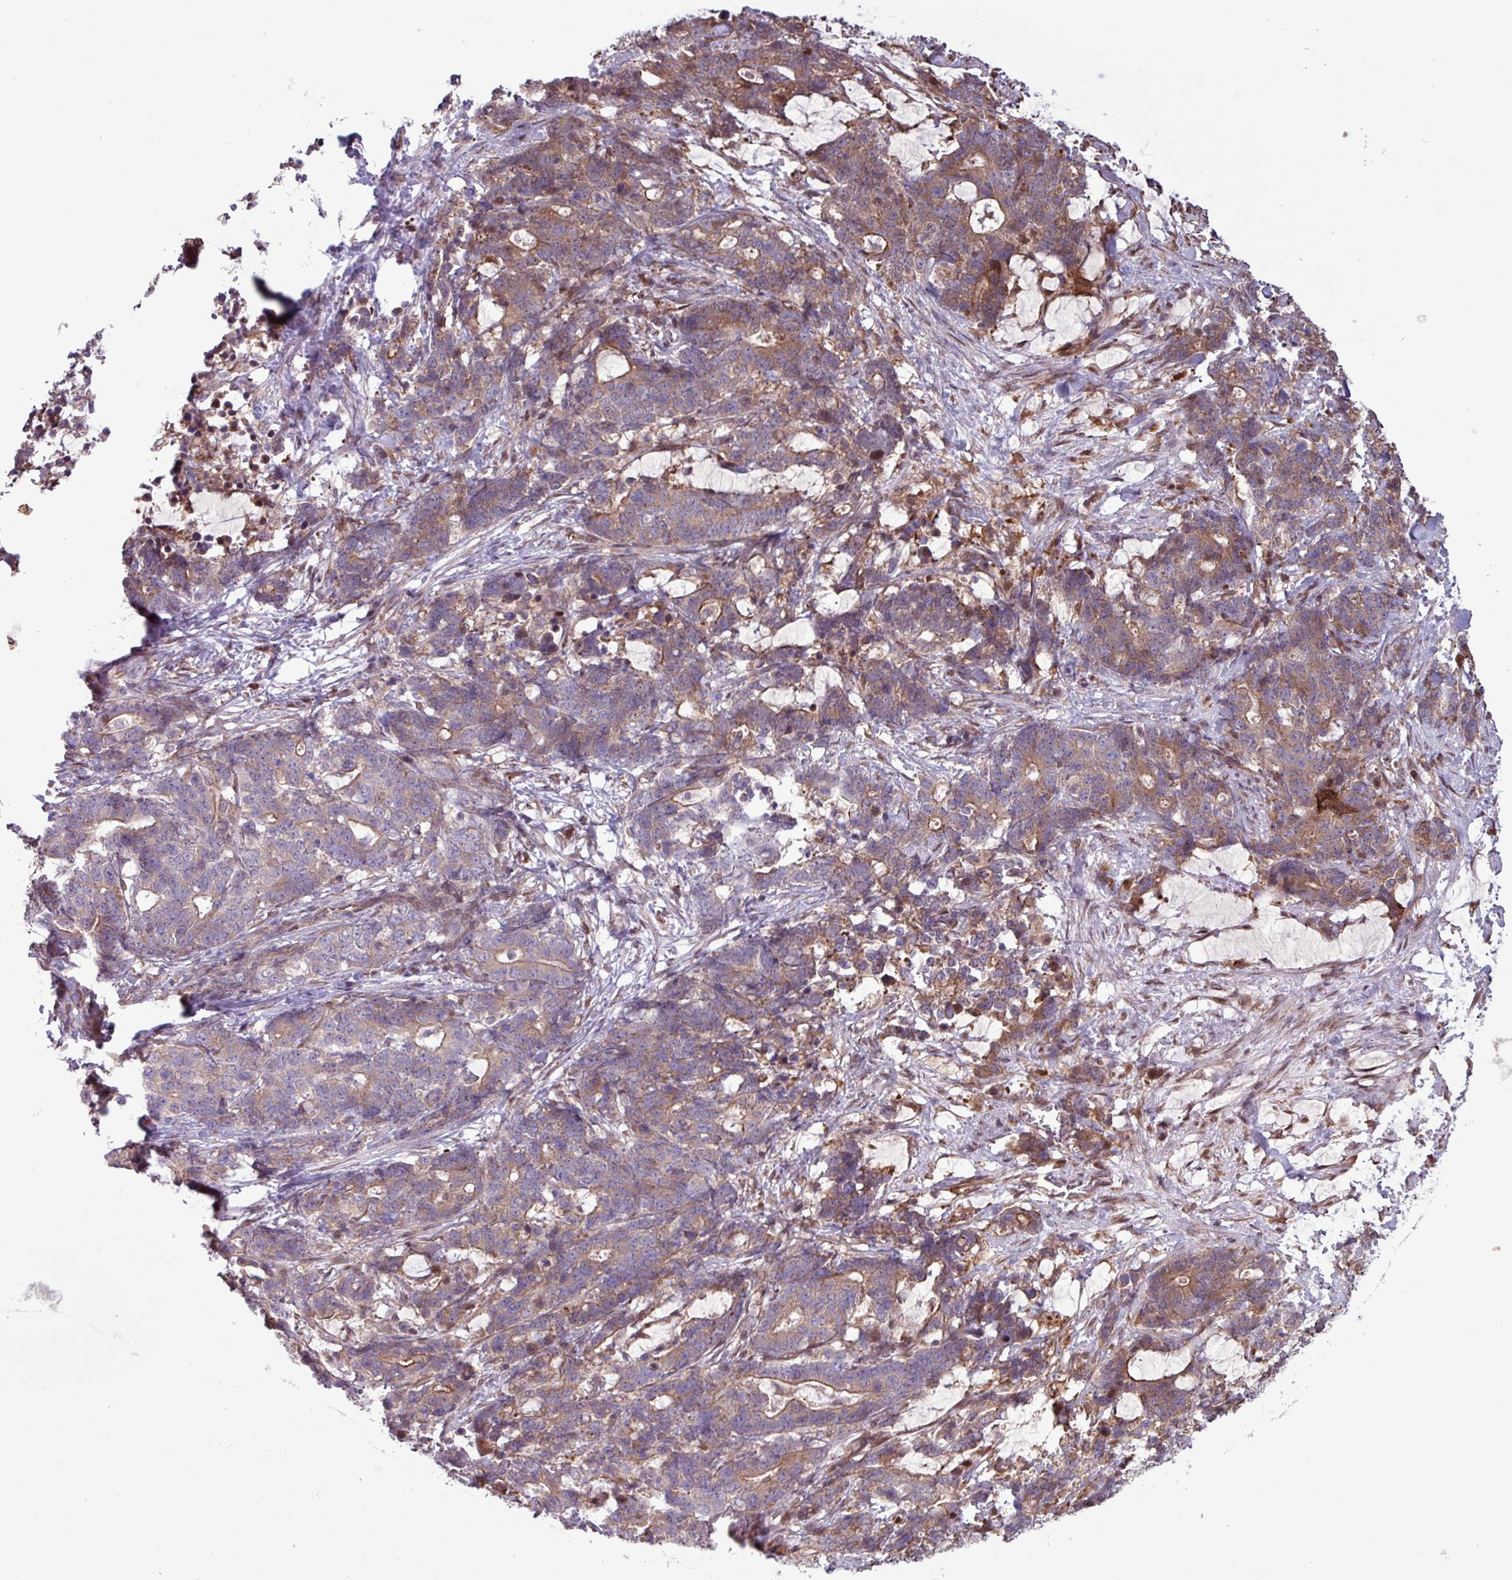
{"staining": {"intensity": "moderate", "quantity": "25%-75%", "location": "cytoplasmic/membranous"}, "tissue": "stomach cancer", "cell_type": "Tumor cells", "image_type": "cancer", "snomed": [{"axis": "morphology", "description": "Normal tissue, NOS"}, {"axis": "morphology", "description": "Adenocarcinoma, NOS"}, {"axis": "topography", "description": "Stomach"}], "caption": "The image exhibits immunohistochemical staining of adenocarcinoma (stomach). There is moderate cytoplasmic/membranous expression is appreciated in approximately 25%-75% of tumor cells.", "gene": "PDPR", "patient": {"sex": "female", "age": 64}}